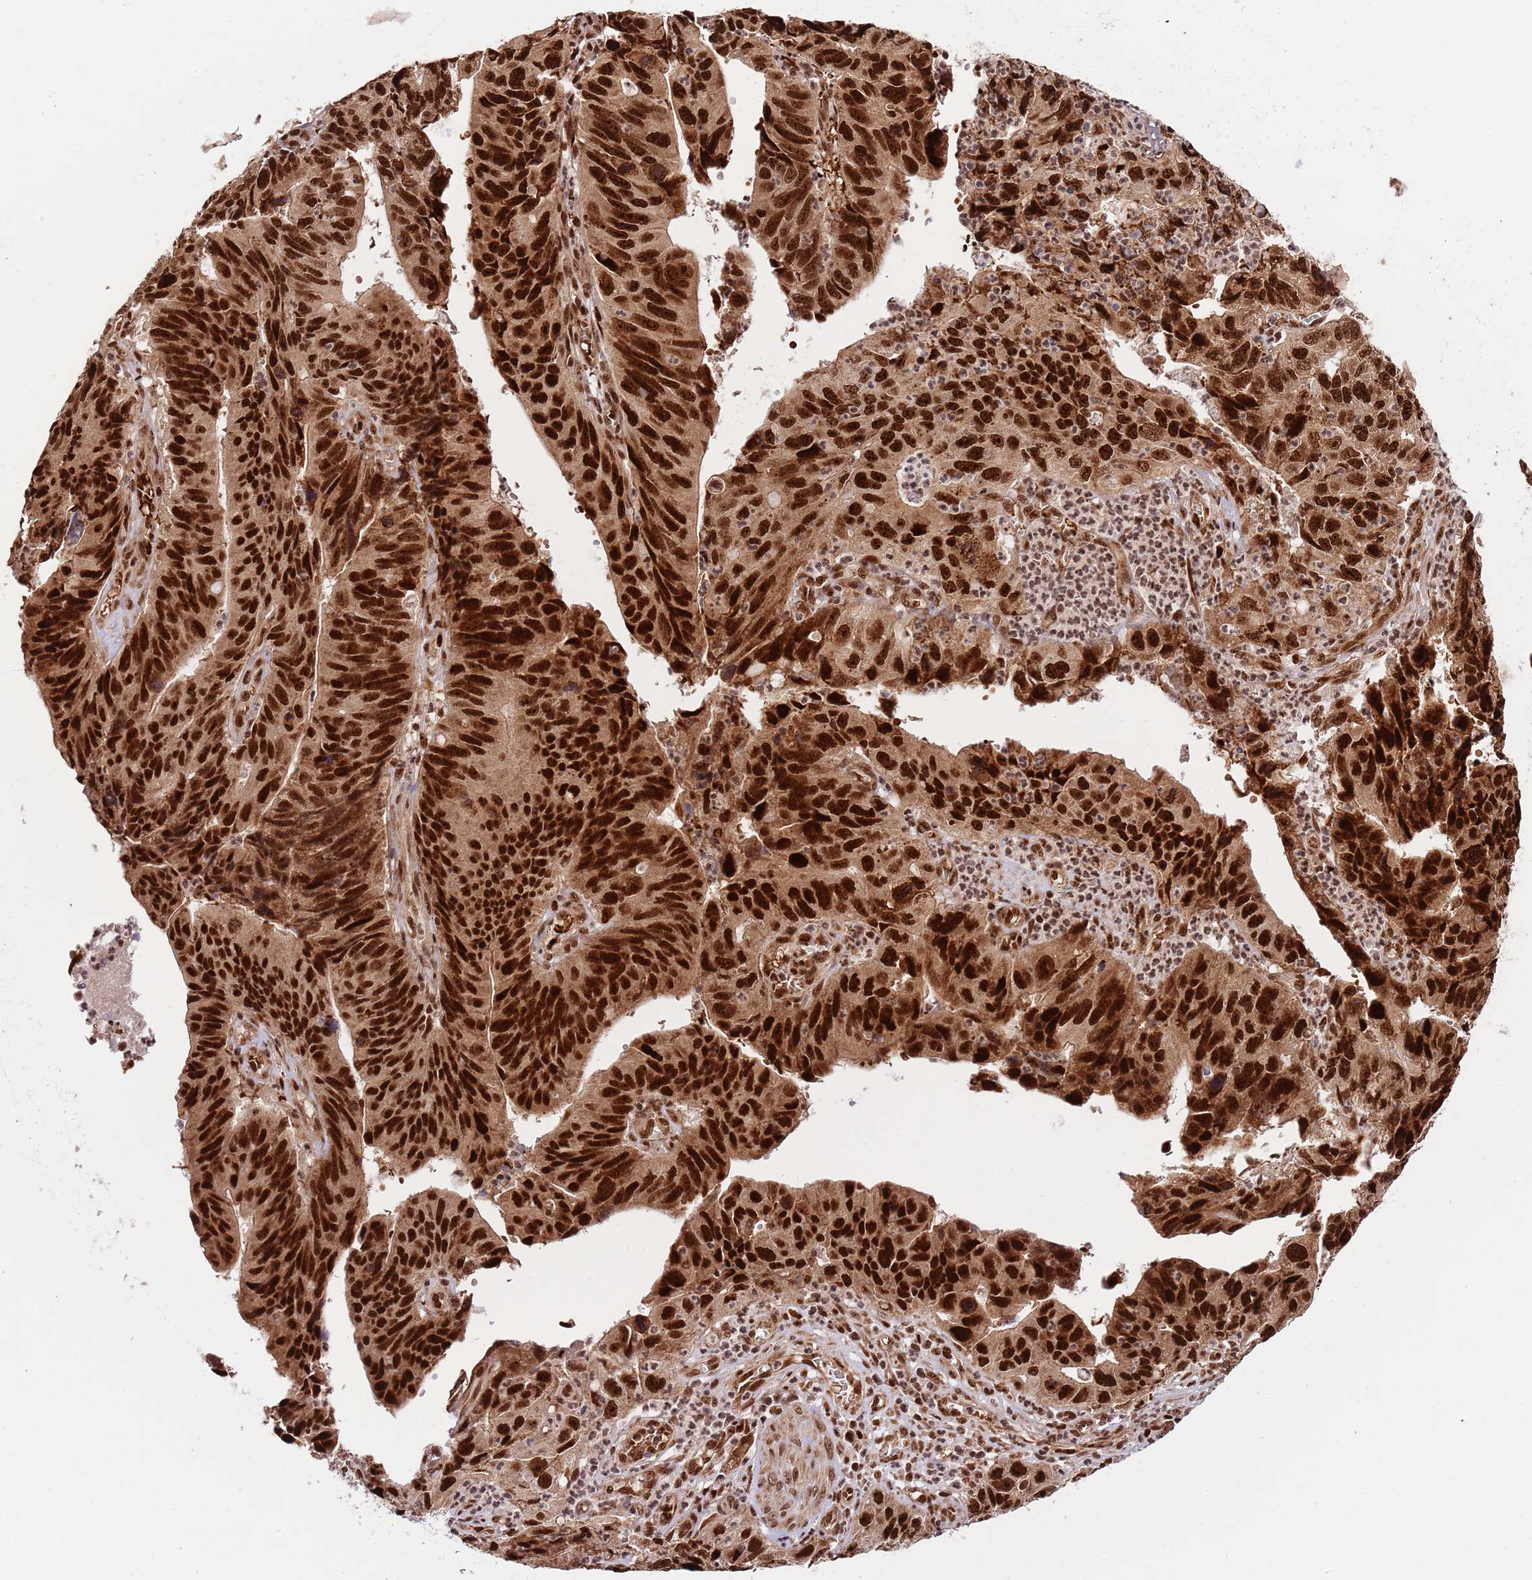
{"staining": {"intensity": "strong", "quantity": ">75%", "location": "nuclear"}, "tissue": "stomach cancer", "cell_type": "Tumor cells", "image_type": "cancer", "snomed": [{"axis": "morphology", "description": "Adenocarcinoma, NOS"}, {"axis": "topography", "description": "Stomach"}], "caption": "A photomicrograph showing strong nuclear positivity in about >75% of tumor cells in adenocarcinoma (stomach), as visualized by brown immunohistochemical staining.", "gene": "RIF1", "patient": {"sex": "male", "age": 59}}